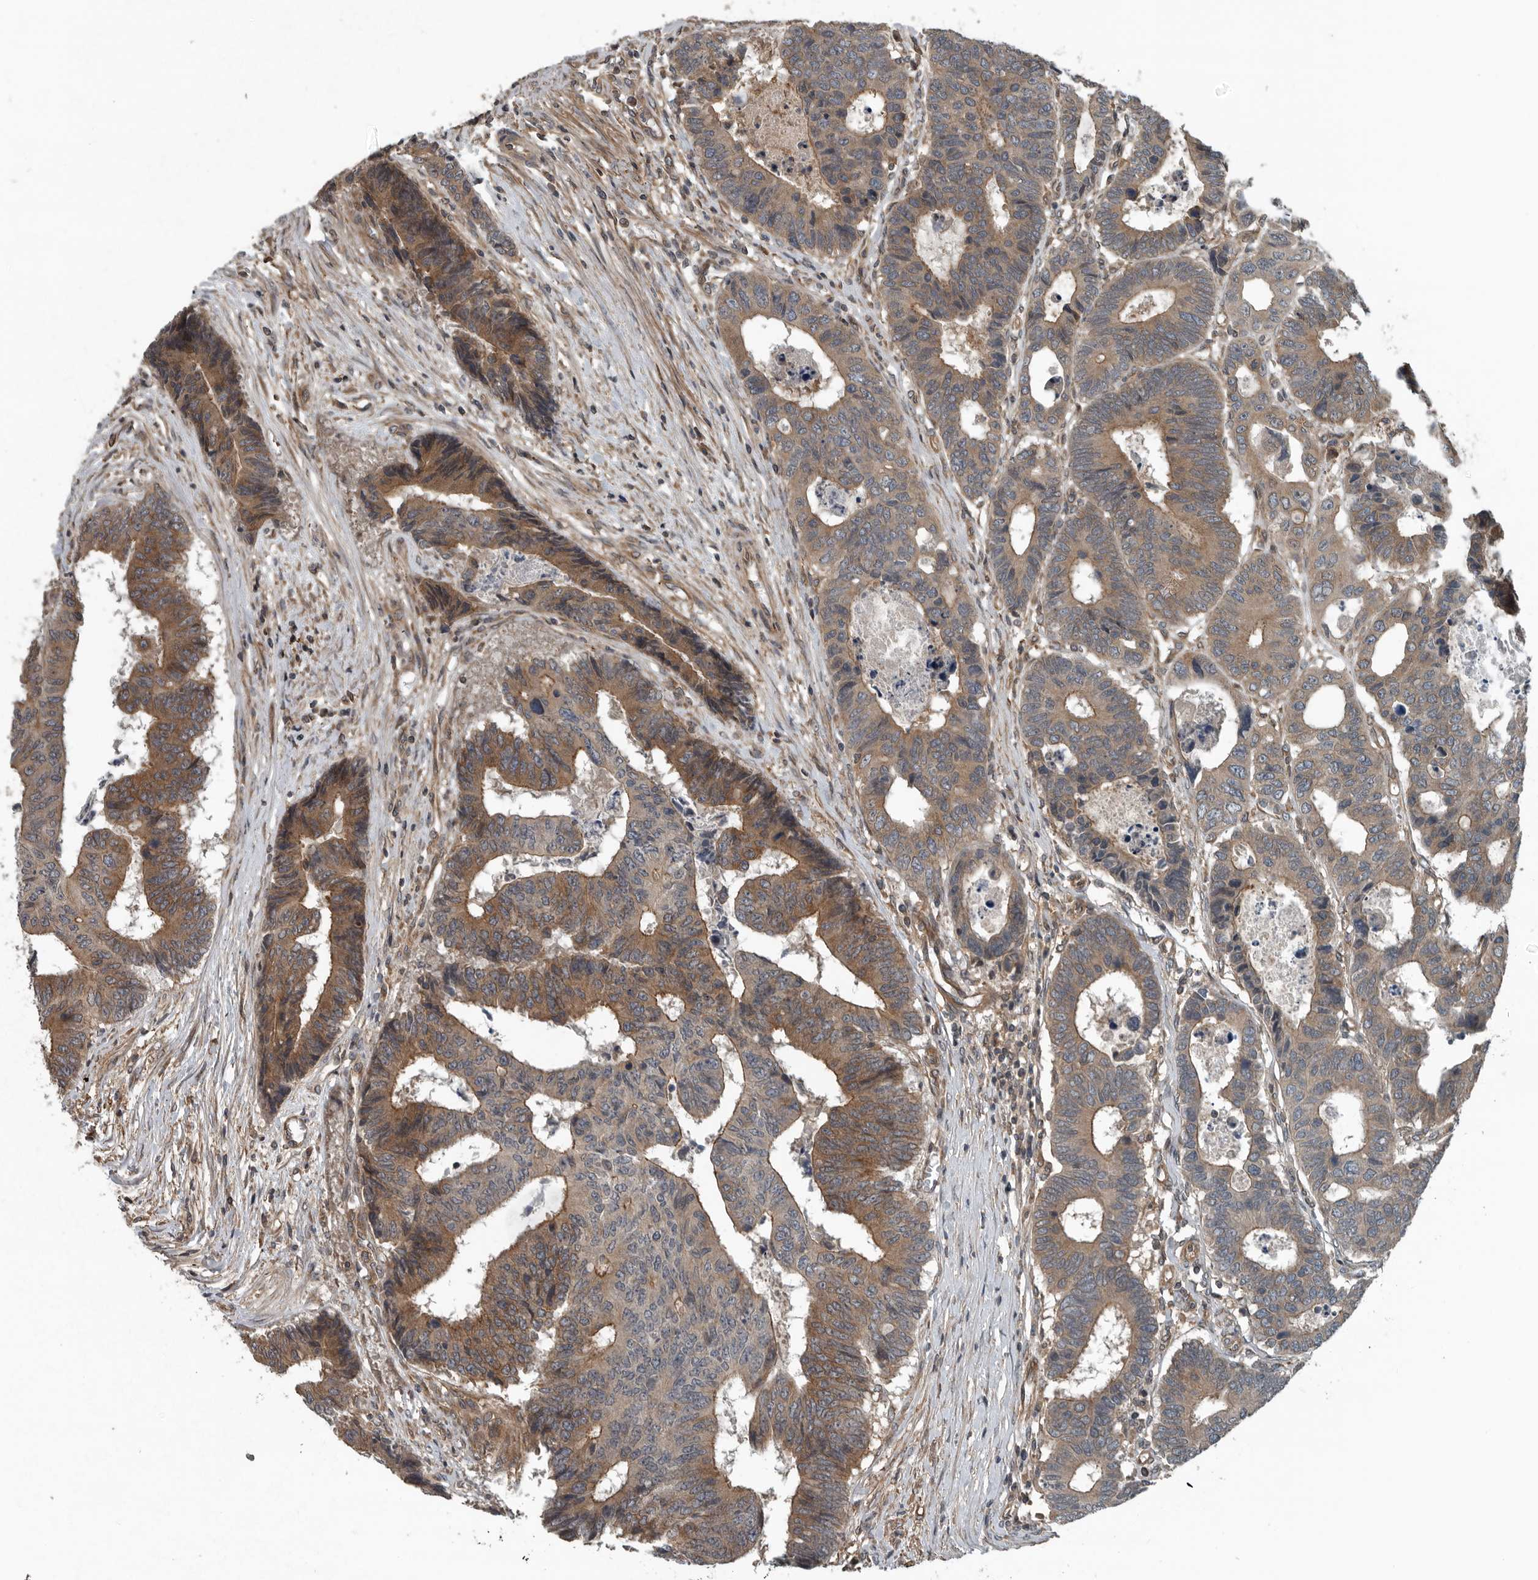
{"staining": {"intensity": "moderate", "quantity": ">75%", "location": "cytoplasmic/membranous"}, "tissue": "colorectal cancer", "cell_type": "Tumor cells", "image_type": "cancer", "snomed": [{"axis": "morphology", "description": "Adenocarcinoma, NOS"}, {"axis": "topography", "description": "Rectum"}], "caption": "Human adenocarcinoma (colorectal) stained for a protein (brown) shows moderate cytoplasmic/membranous positive positivity in about >75% of tumor cells.", "gene": "AMFR", "patient": {"sex": "male", "age": 84}}